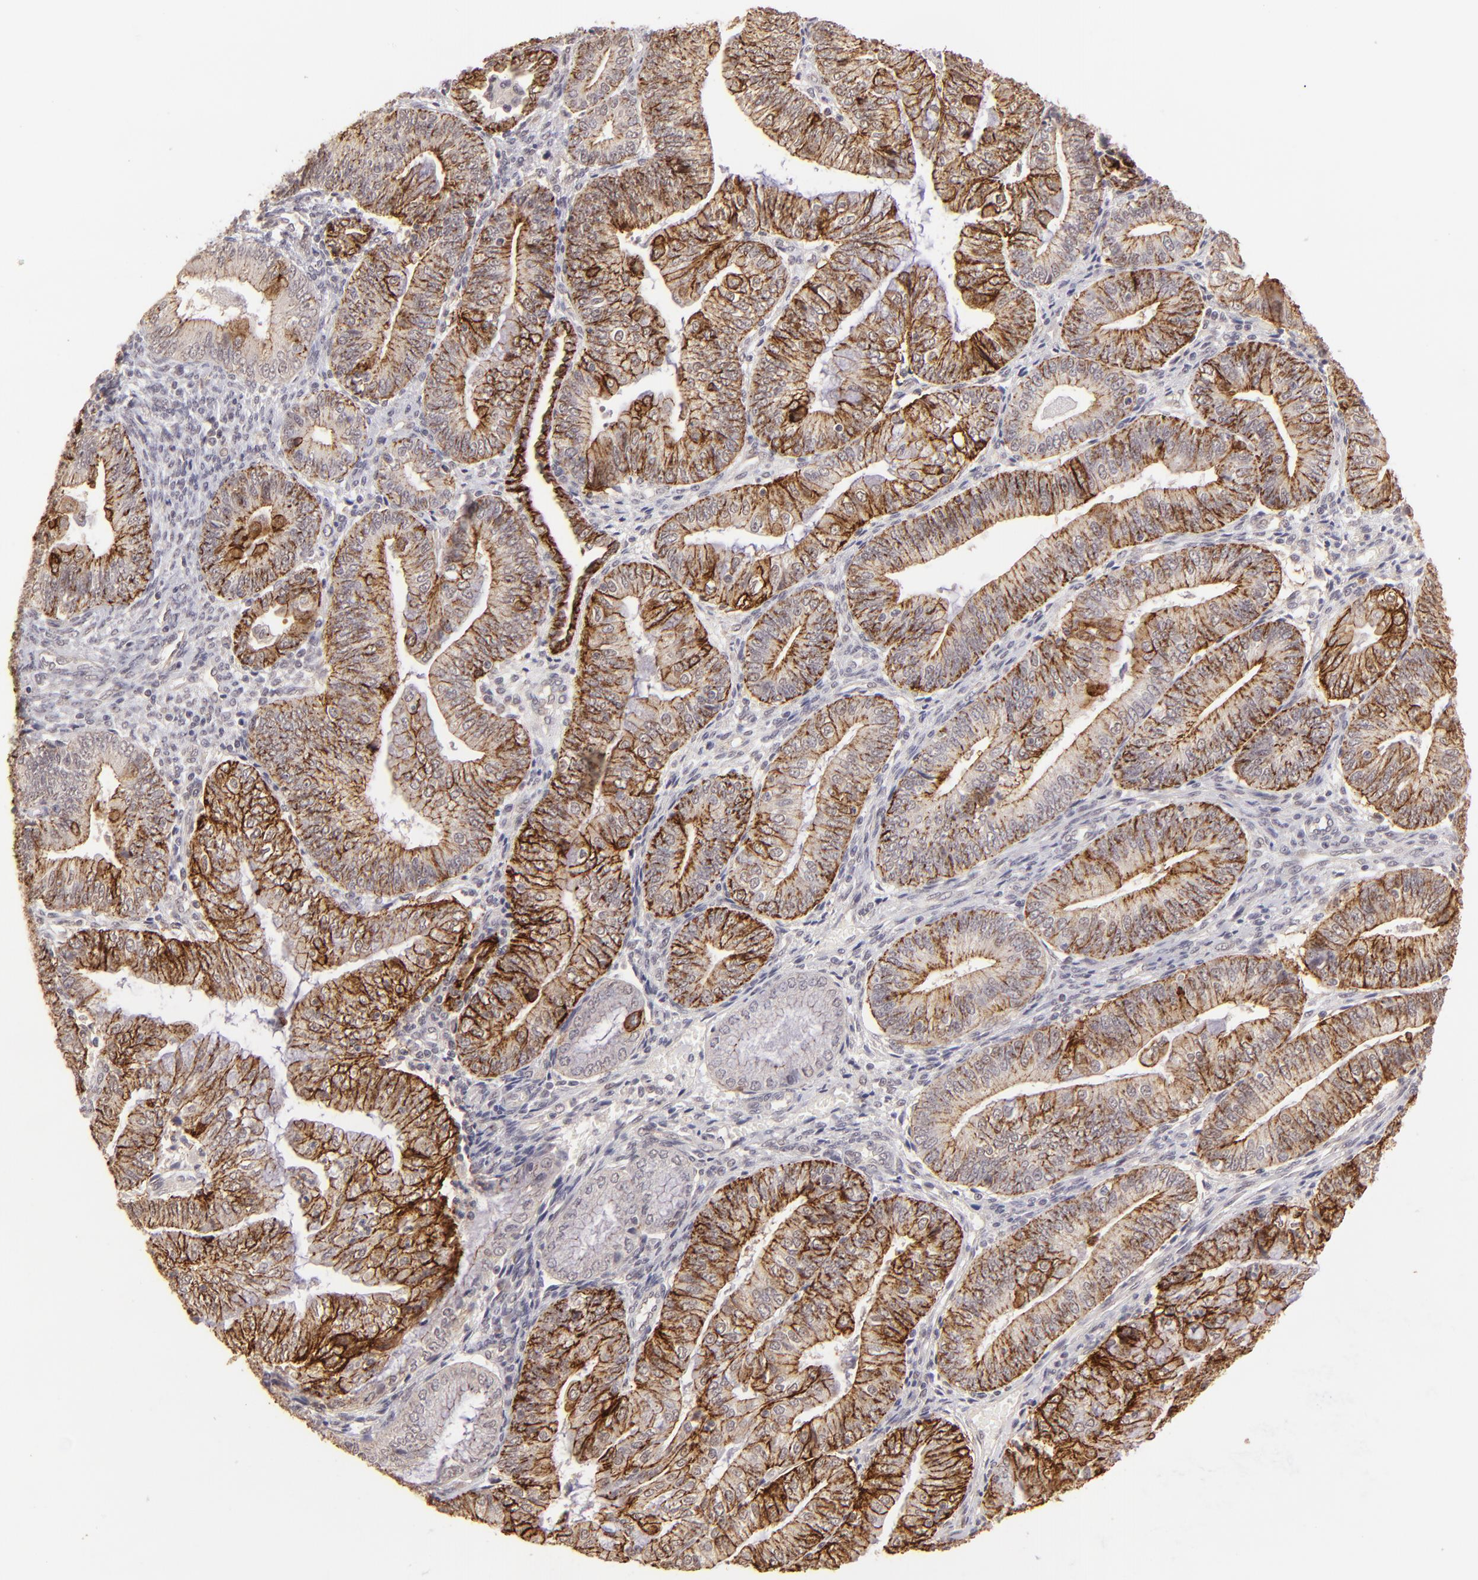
{"staining": {"intensity": "moderate", "quantity": ">75%", "location": "cytoplasmic/membranous"}, "tissue": "endometrial cancer", "cell_type": "Tumor cells", "image_type": "cancer", "snomed": [{"axis": "morphology", "description": "Adenocarcinoma, NOS"}, {"axis": "topography", "description": "Endometrium"}], "caption": "Protein staining of endometrial cancer tissue shows moderate cytoplasmic/membranous staining in about >75% of tumor cells.", "gene": "CLDN1", "patient": {"sex": "female", "age": 55}}